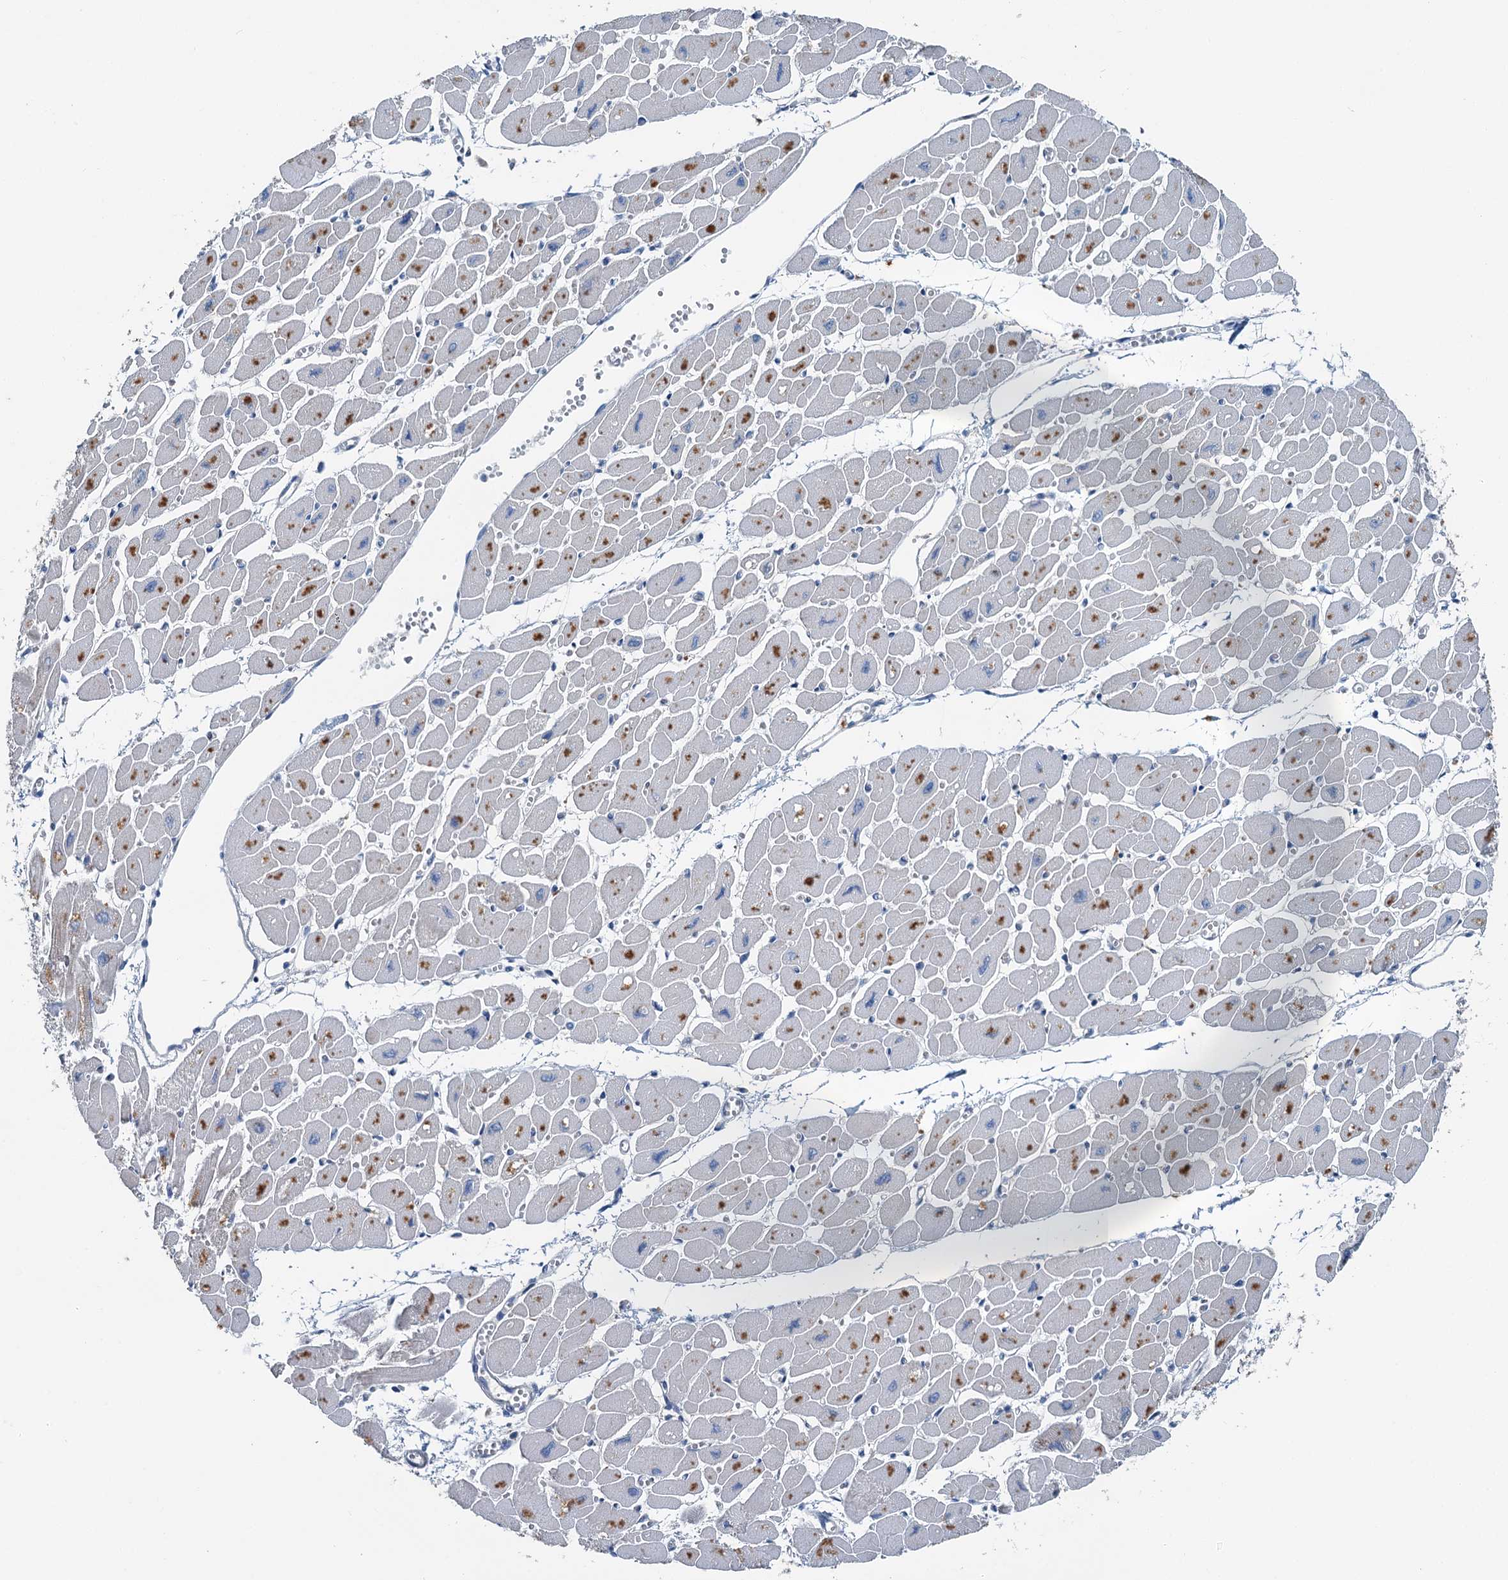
{"staining": {"intensity": "moderate", "quantity": "25%-75%", "location": "cytoplasmic/membranous"}, "tissue": "heart muscle", "cell_type": "Cardiomyocytes", "image_type": "normal", "snomed": [{"axis": "morphology", "description": "Normal tissue, NOS"}, {"axis": "topography", "description": "Heart"}], "caption": "The image exhibits staining of unremarkable heart muscle, revealing moderate cytoplasmic/membranous protein positivity (brown color) within cardiomyocytes.", "gene": "C6orf120", "patient": {"sex": "female", "age": 54}}